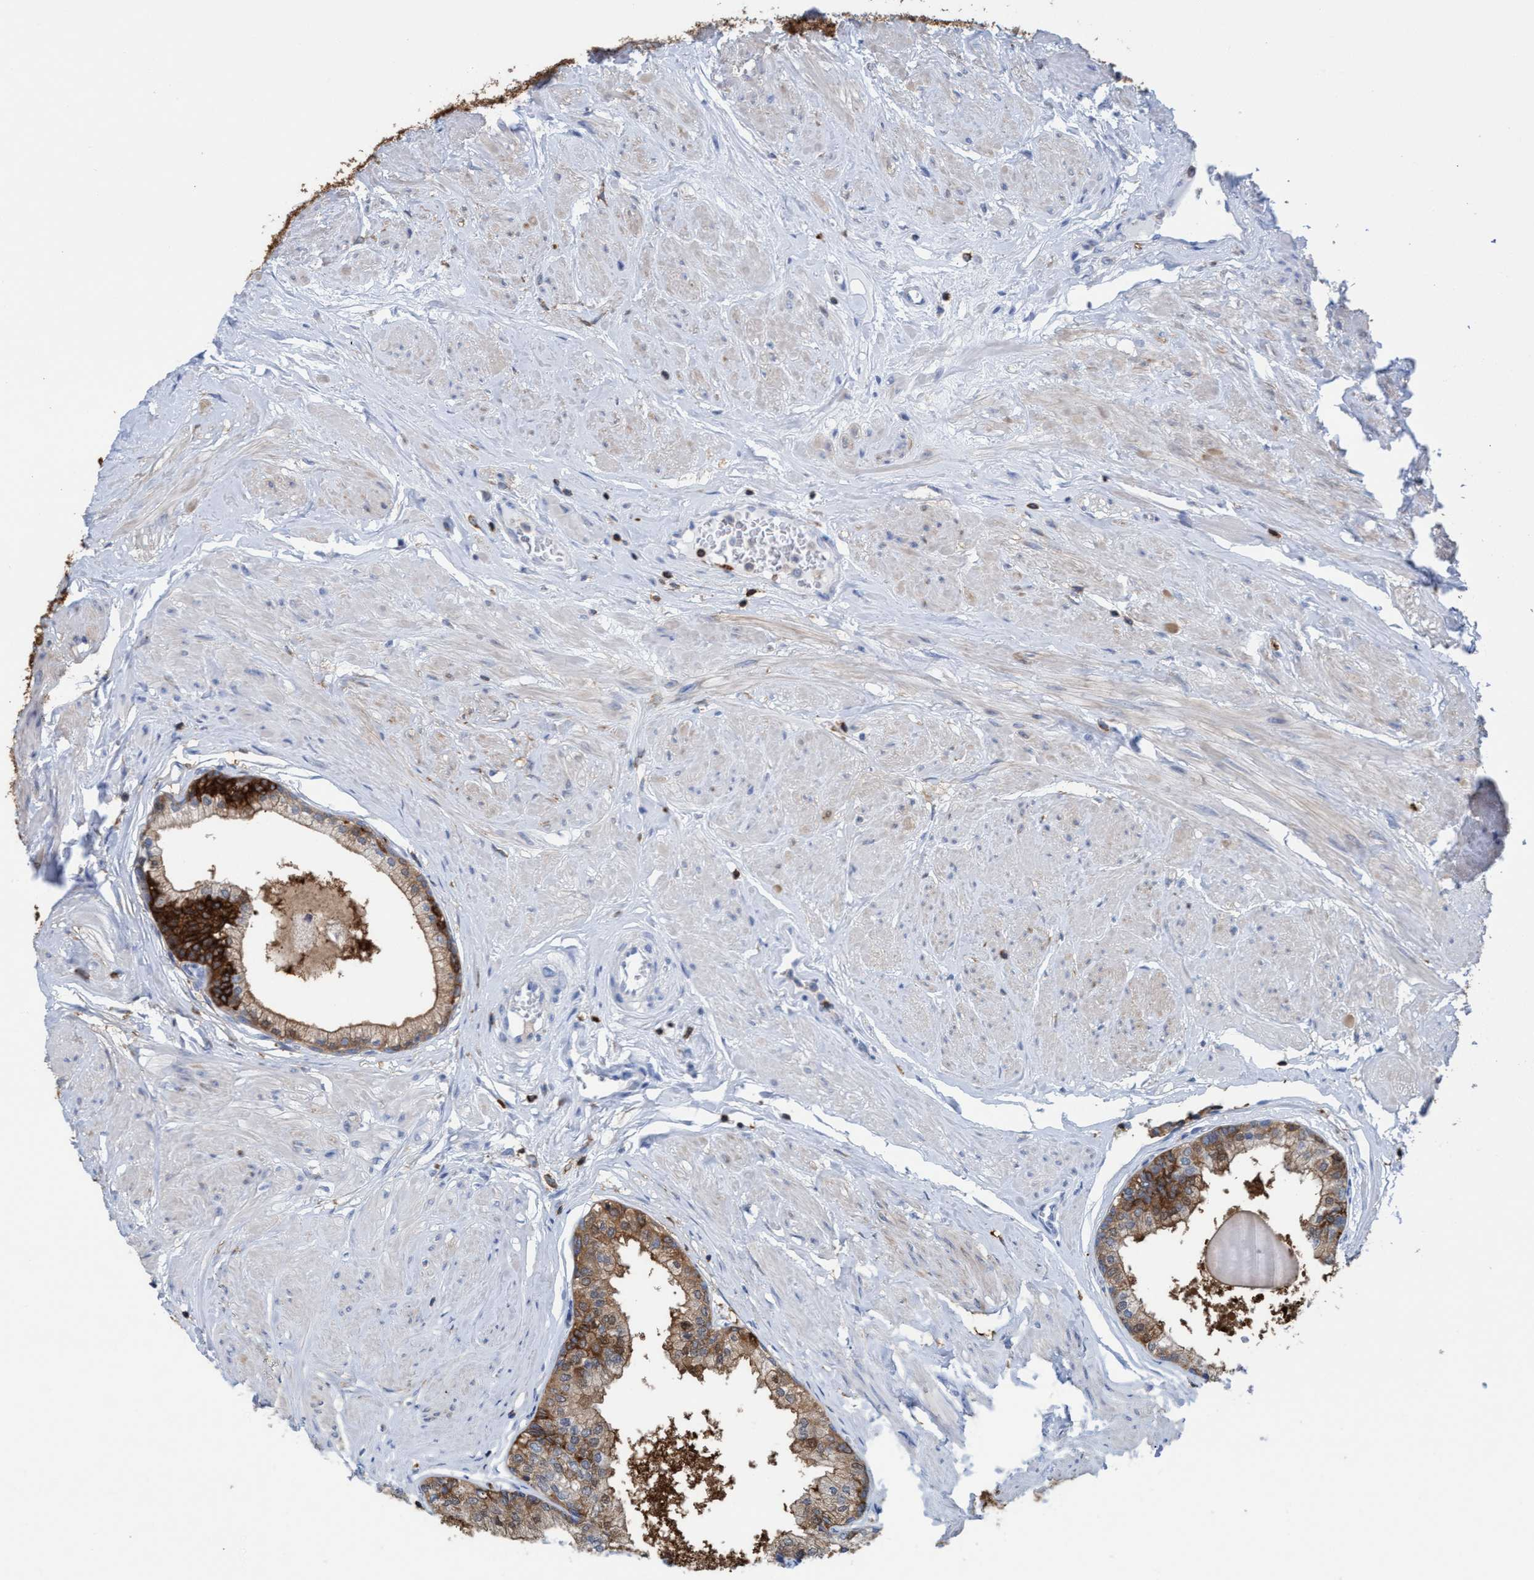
{"staining": {"intensity": "strong", "quantity": ">75%", "location": "cytoplasmic/membranous"}, "tissue": "seminal vesicle", "cell_type": "Glandular cells", "image_type": "normal", "snomed": [{"axis": "morphology", "description": "Normal tissue, NOS"}, {"axis": "topography", "description": "Prostate"}, {"axis": "topography", "description": "Seminal veicle"}], "caption": "An immunohistochemistry micrograph of normal tissue is shown. Protein staining in brown shows strong cytoplasmic/membranous positivity in seminal vesicle within glandular cells.", "gene": "EZR", "patient": {"sex": "male", "age": 60}}